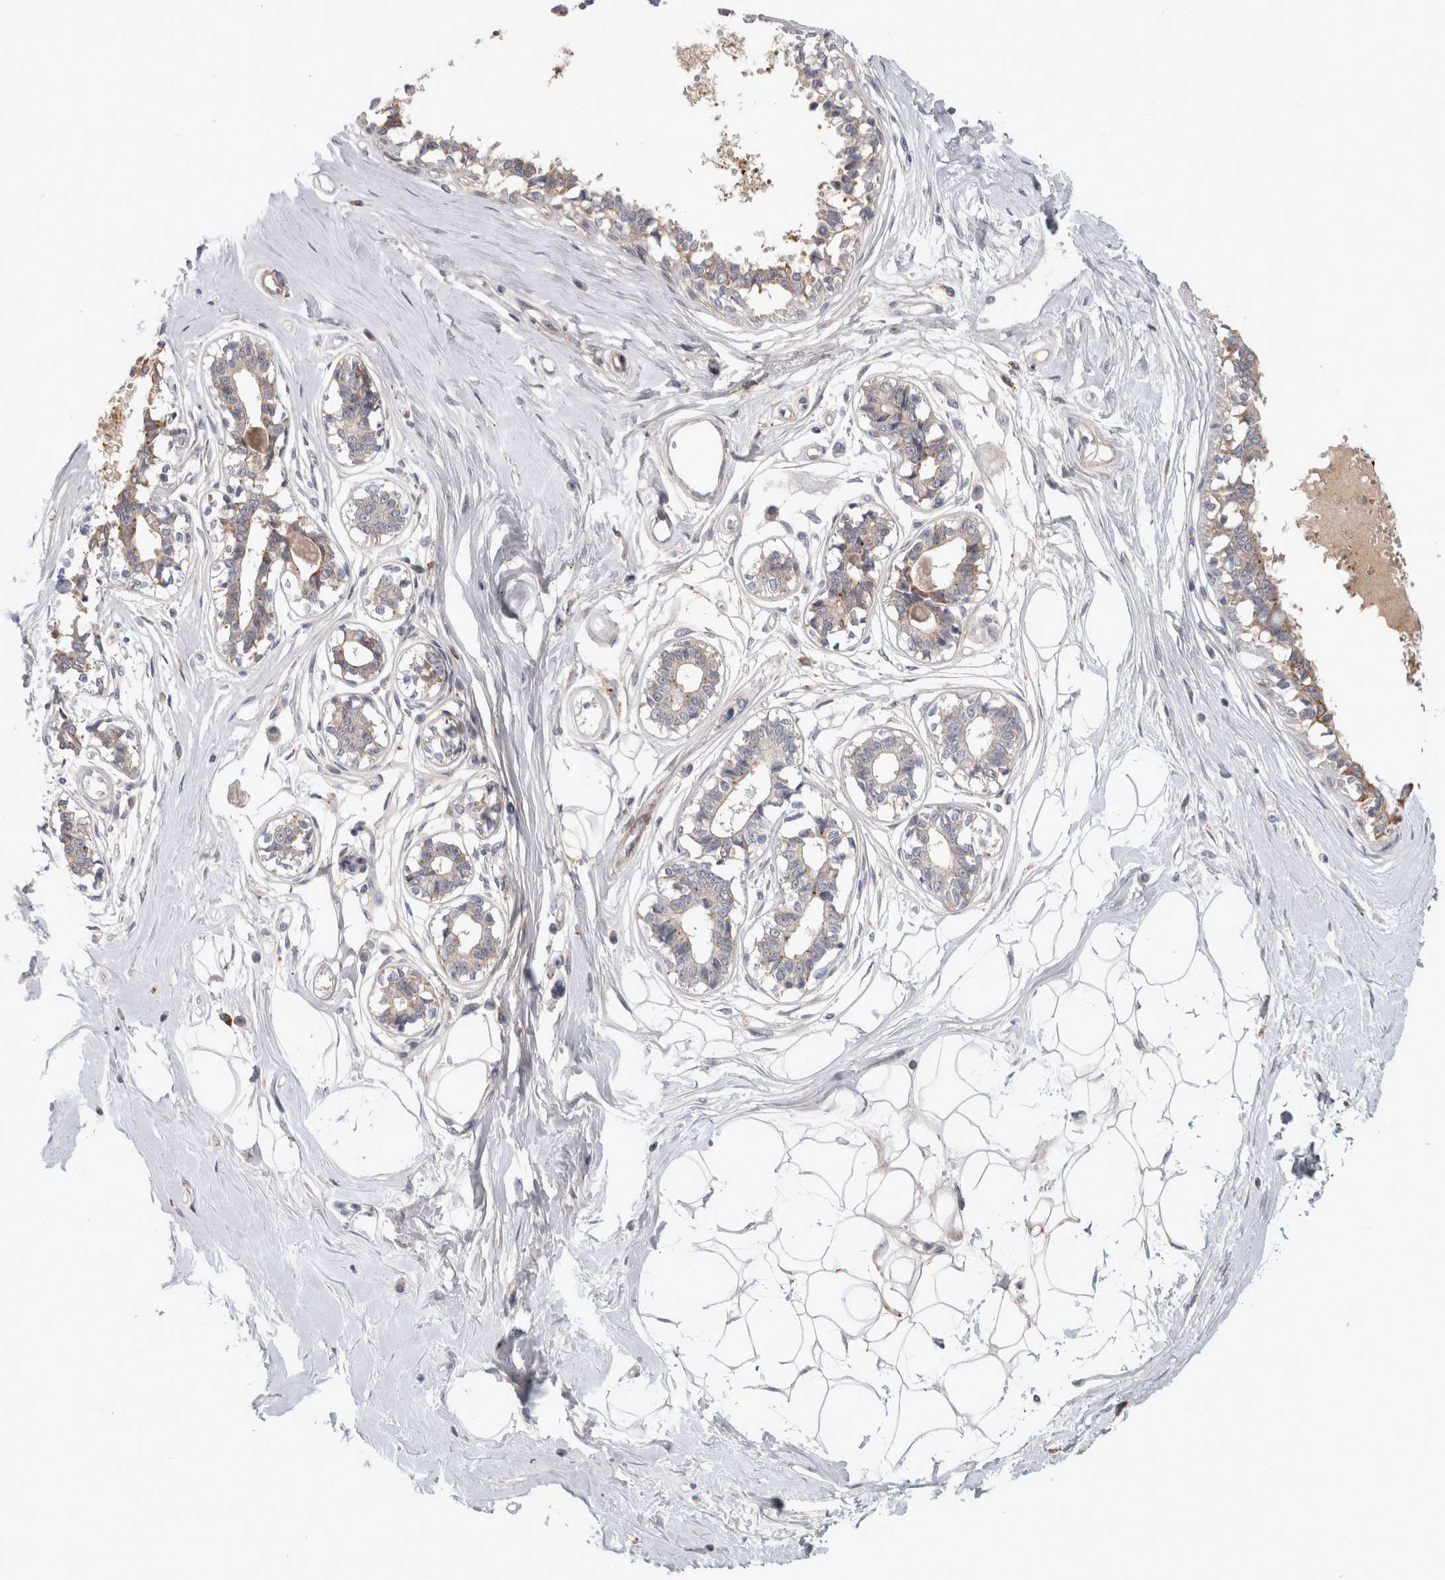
{"staining": {"intensity": "negative", "quantity": "none", "location": "none"}, "tissue": "breast", "cell_type": "Adipocytes", "image_type": "normal", "snomed": [{"axis": "morphology", "description": "Normal tissue, NOS"}, {"axis": "topography", "description": "Breast"}], "caption": "Immunohistochemical staining of normal human breast displays no significant expression in adipocytes.", "gene": "ATXN2", "patient": {"sex": "female", "age": 45}}